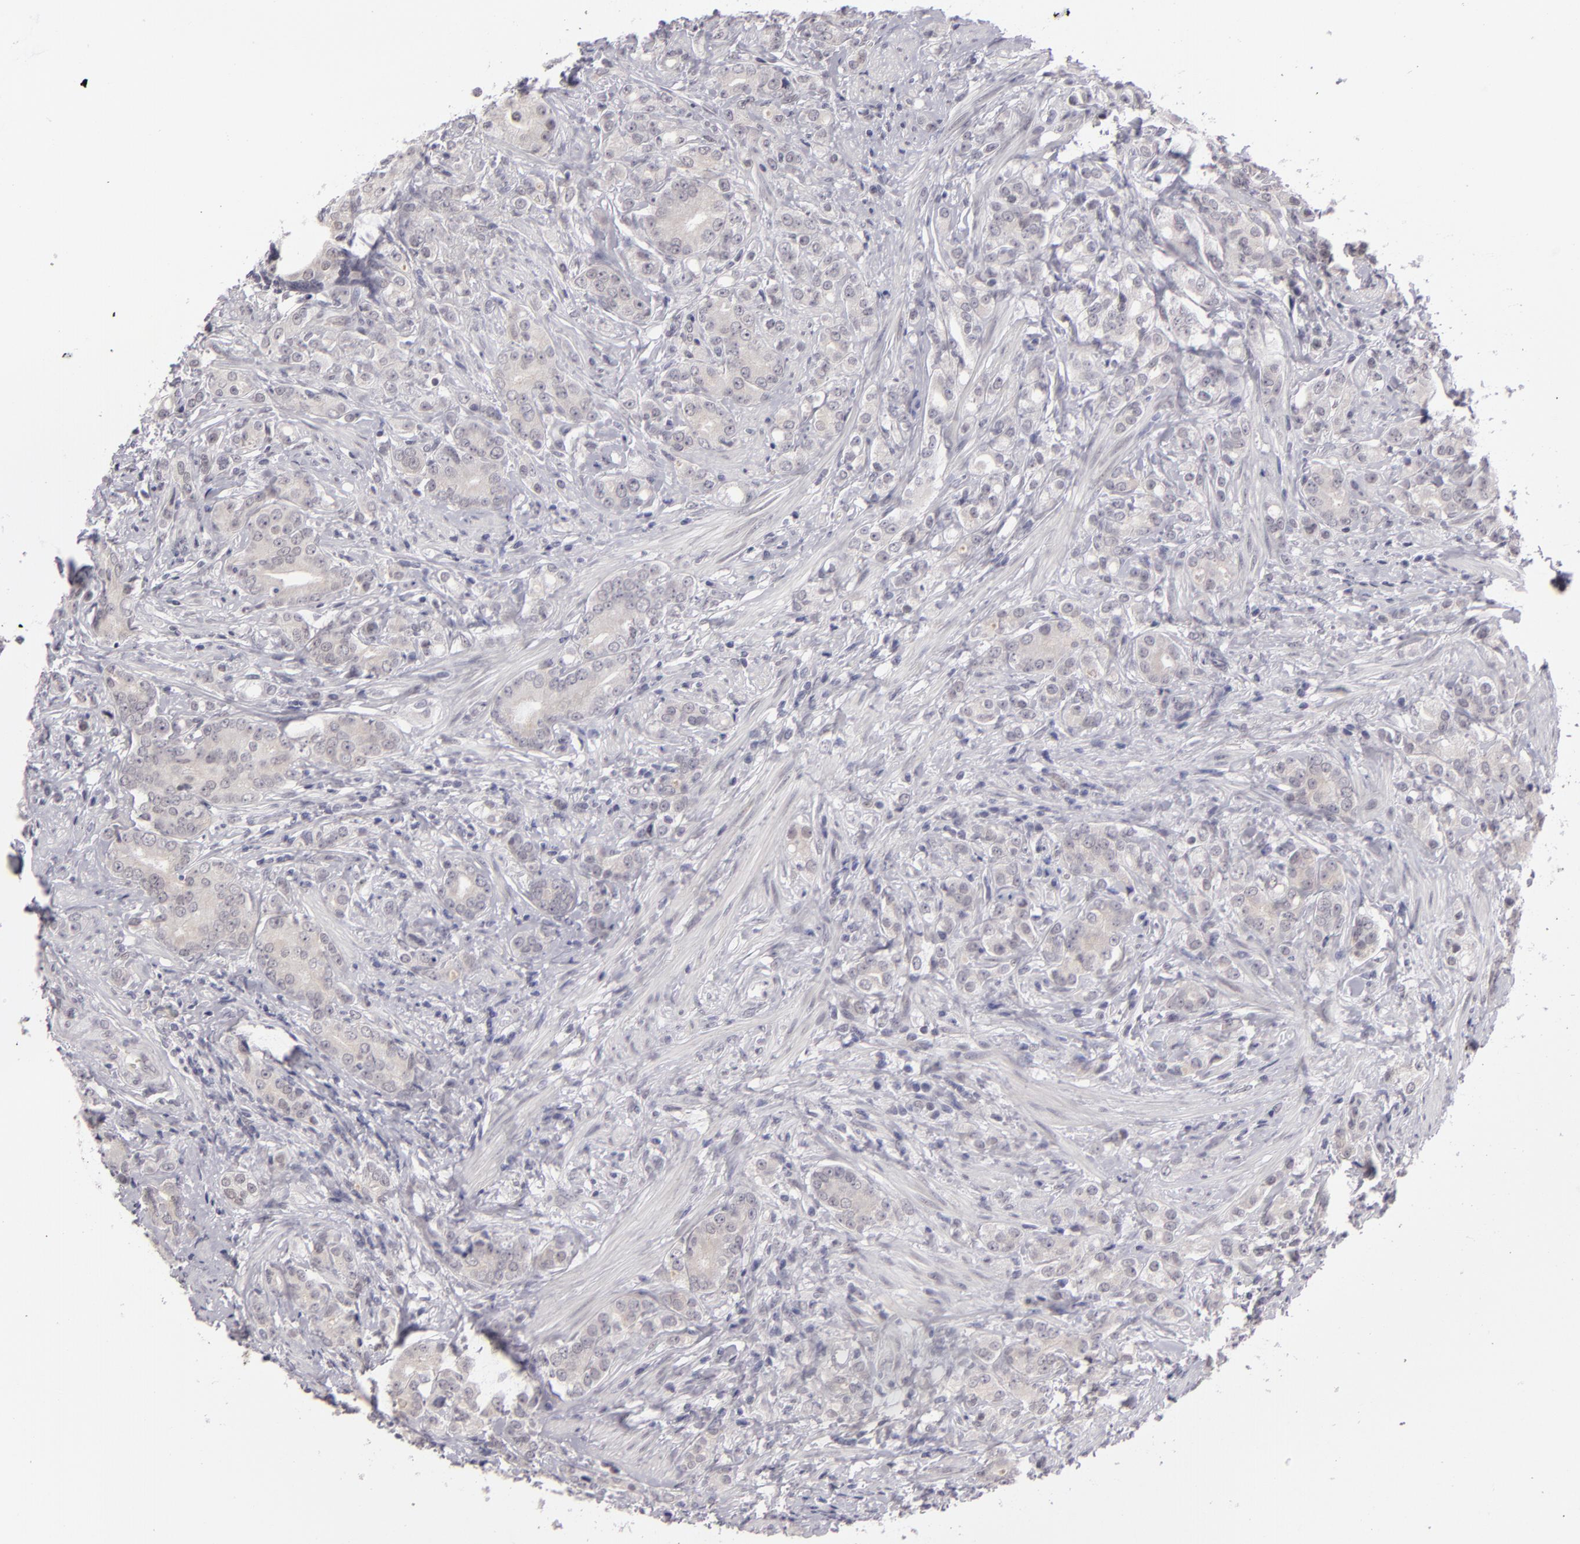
{"staining": {"intensity": "negative", "quantity": "none", "location": "none"}, "tissue": "prostate cancer", "cell_type": "Tumor cells", "image_type": "cancer", "snomed": [{"axis": "morphology", "description": "Adenocarcinoma, Medium grade"}, {"axis": "topography", "description": "Prostate"}], "caption": "Immunohistochemistry of human prostate adenocarcinoma (medium-grade) displays no positivity in tumor cells.", "gene": "ZNF205", "patient": {"sex": "male", "age": 59}}